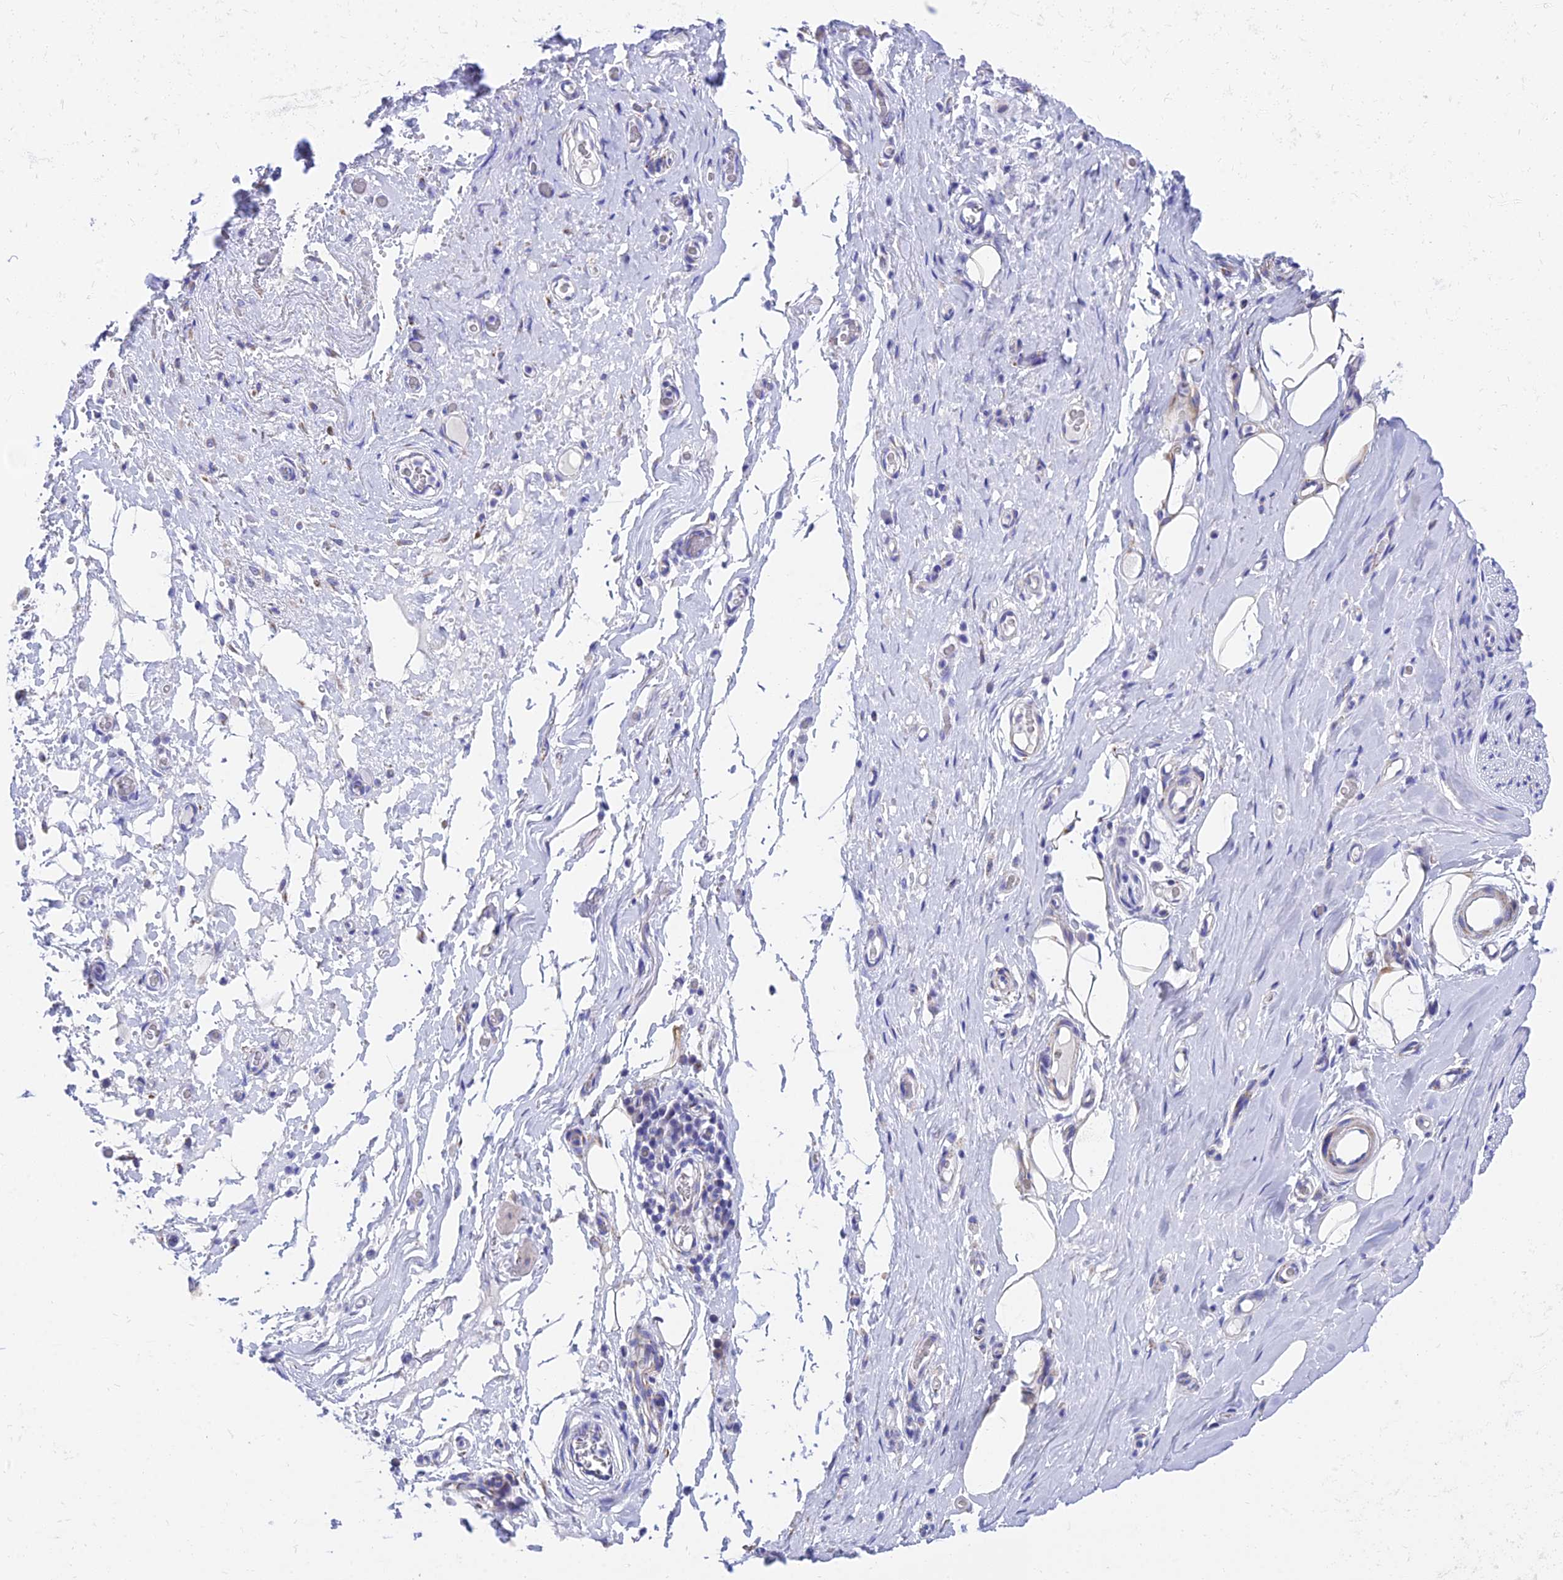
{"staining": {"intensity": "negative", "quantity": "none", "location": "none"}, "tissue": "adipose tissue", "cell_type": "Adipocytes", "image_type": "normal", "snomed": [{"axis": "morphology", "description": "Normal tissue, NOS"}, {"axis": "morphology", "description": "Adenocarcinoma, NOS"}, {"axis": "topography", "description": "Esophagus"}, {"axis": "topography", "description": "Stomach, upper"}, {"axis": "topography", "description": "Peripheral nerve tissue"}], "caption": "DAB (3,3'-diaminobenzidine) immunohistochemical staining of unremarkable adipose tissue shows no significant positivity in adipocytes.", "gene": "PKN3", "patient": {"sex": "male", "age": 62}}